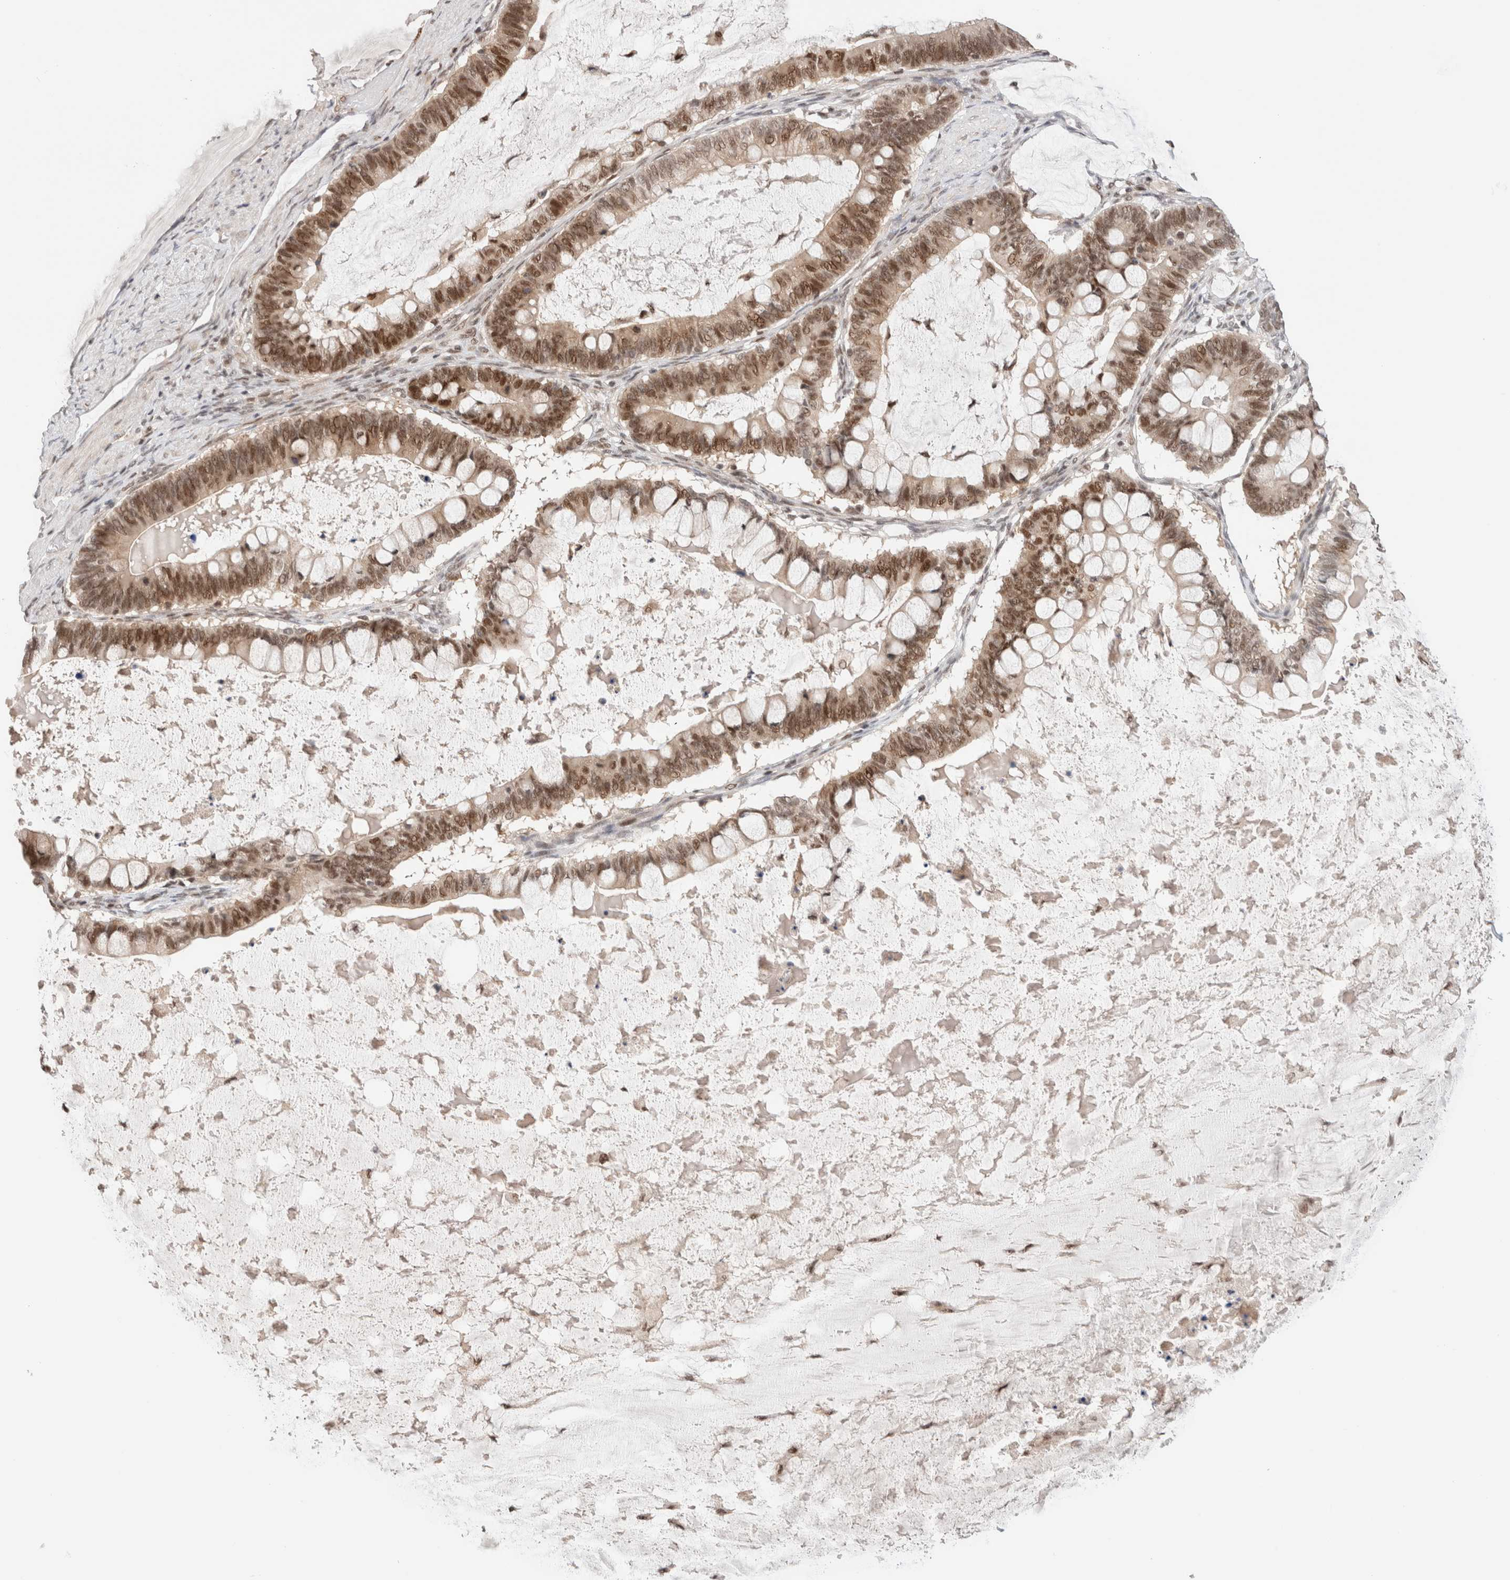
{"staining": {"intensity": "moderate", "quantity": ">75%", "location": "nuclear"}, "tissue": "ovarian cancer", "cell_type": "Tumor cells", "image_type": "cancer", "snomed": [{"axis": "morphology", "description": "Cystadenocarcinoma, mucinous, NOS"}, {"axis": "topography", "description": "Ovary"}], "caption": "There is medium levels of moderate nuclear staining in tumor cells of ovarian cancer (mucinous cystadenocarcinoma), as demonstrated by immunohistochemical staining (brown color).", "gene": "GATAD2A", "patient": {"sex": "female", "age": 61}}